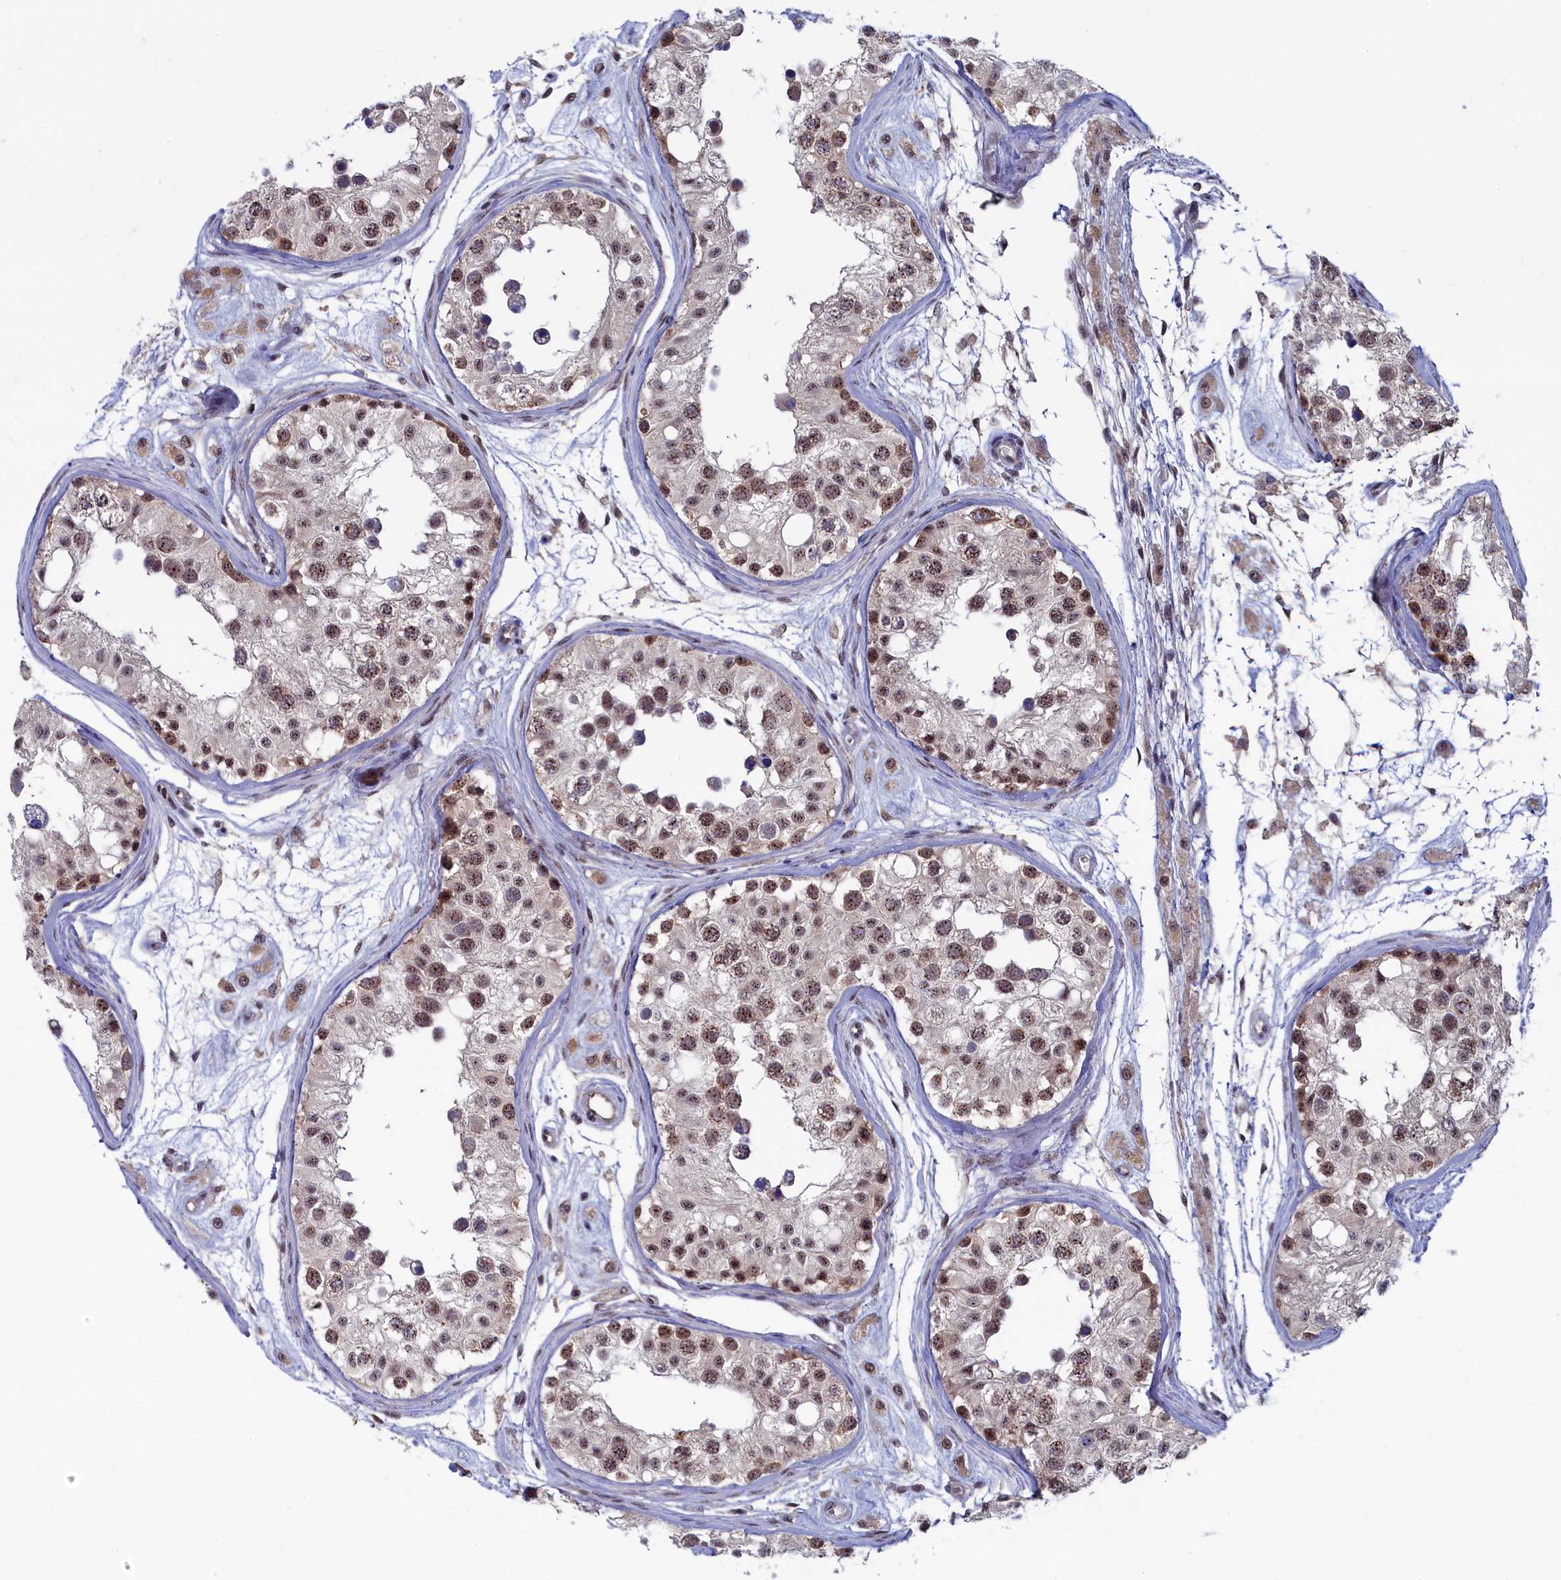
{"staining": {"intensity": "moderate", "quantity": ">75%", "location": "nuclear"}, "tissue": "testis", "cell_type": "Cells in seminiferous ducts", "image_type": "normal", "snomed": [{"axis": "morphology", "description": "Normal tissue, NOS"}, {"axis": "morphology", "description": "Adenocarcinoma, metastatic, NOS"}, {"axis": "topography", "description": "Testis"}], "caption": "Brown immunohistochemical staining in unremarkable testis shows moderate nuclear staining in about >75% of cells in seminiferous ducts. (DAB IHC, brown staining for protein, blue staining for nuclei).", "gene": "TAB1", "patient": {"sex": "male", "age": 26}}